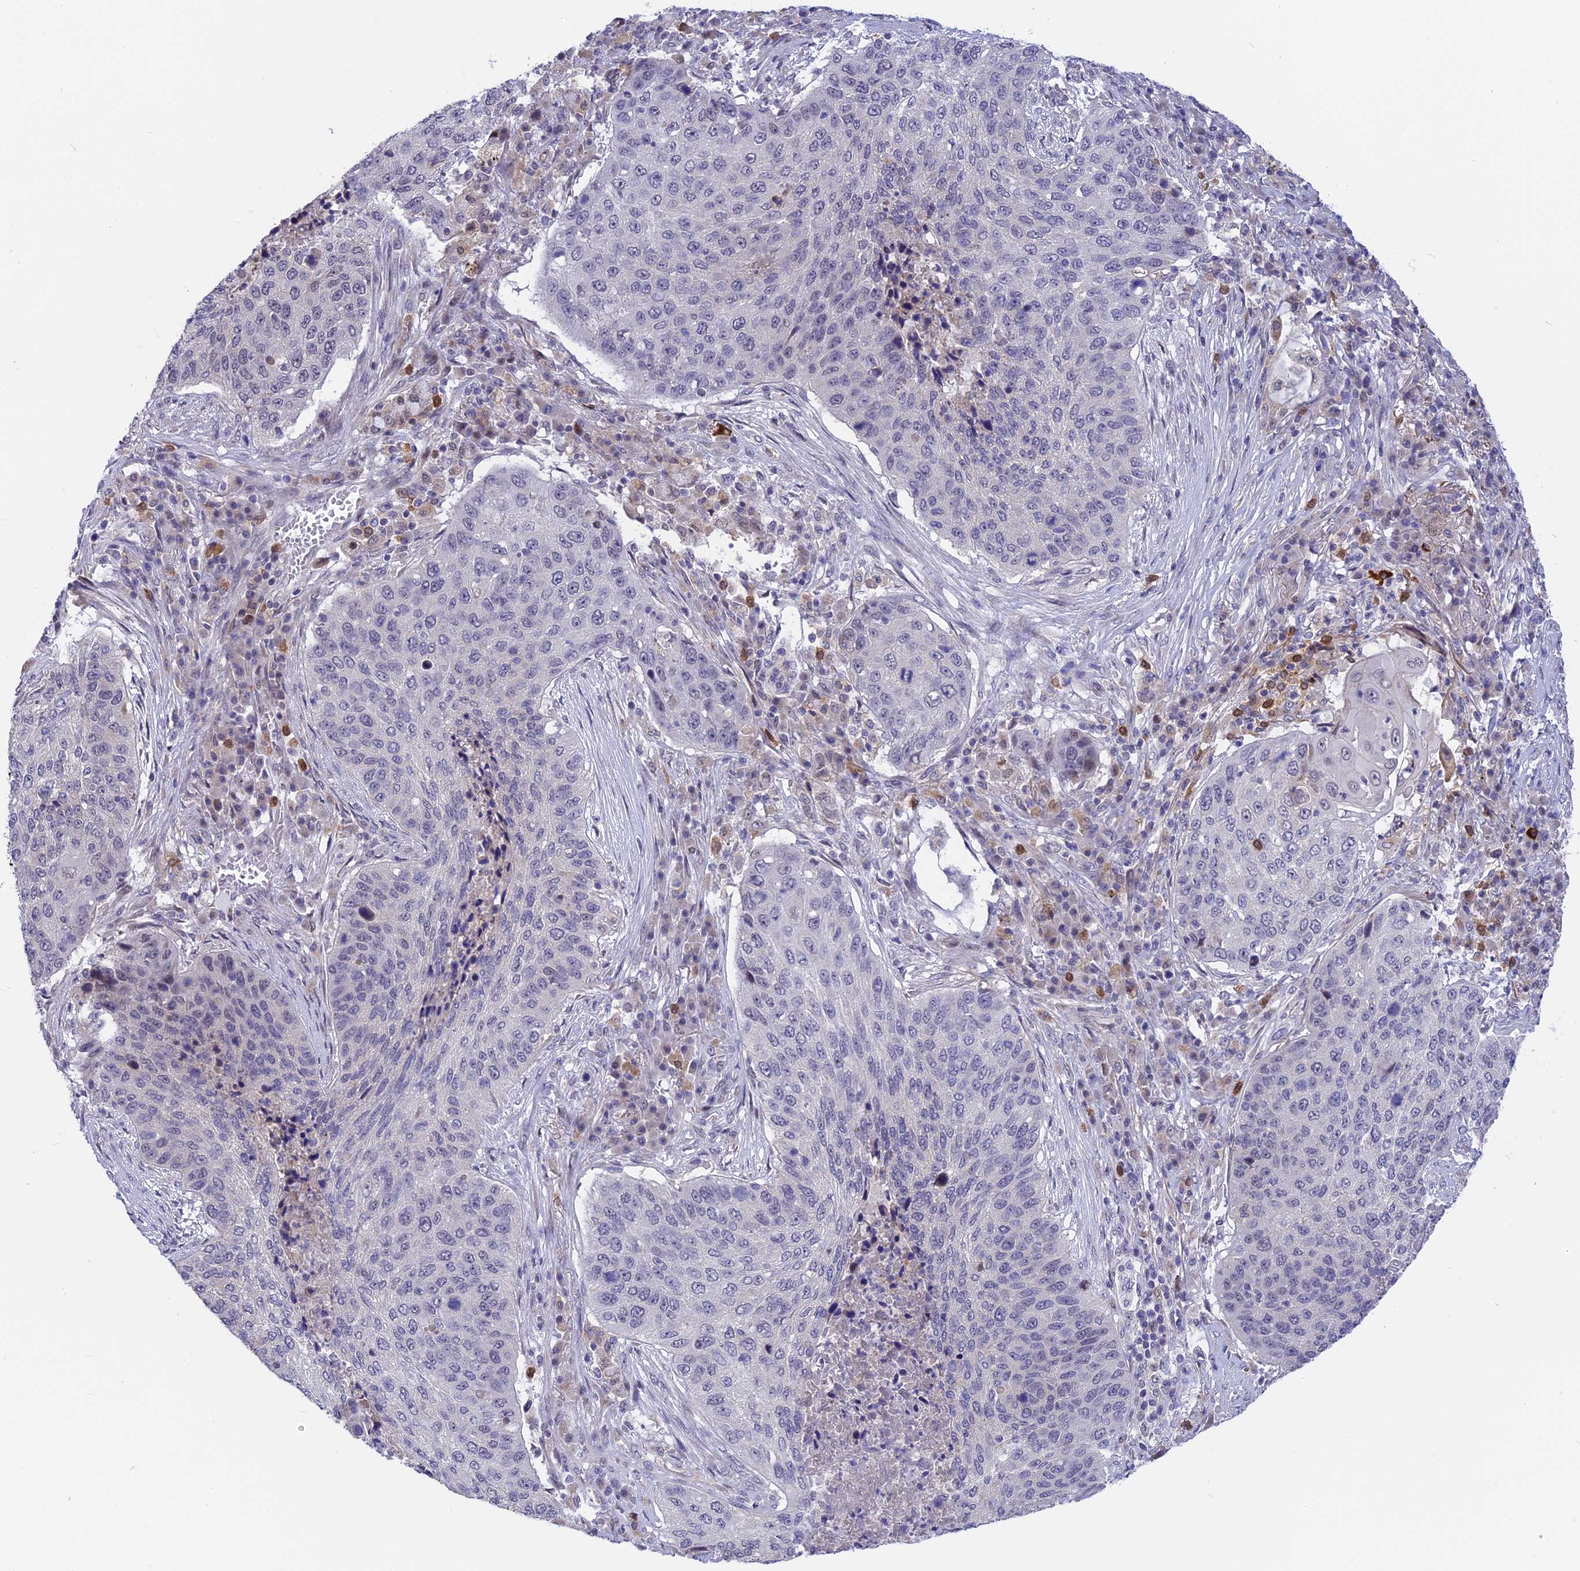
{"staining": {"intensity": "negative", "quantity": "none", "location": "none"}, "tissue": "lung cancer", "cell_type": "Tumor cells", "image_type": "cancer", "snomed": [{"axis": "morphology", "description": "Squamous cell carcinoma, NOS"}, {"axis": "topography", "description": "Lung"}], "caption": "Immunohistochemistry histopathology image of lung squamous cell carcinoma stained for a protein (brown), which displays no positivity in tumor cells. (Immunohistochemistry, brightfield microscopy, high magnification).", "gene": "KCTD14", "patient": {"sex": "female", "age": 63}}